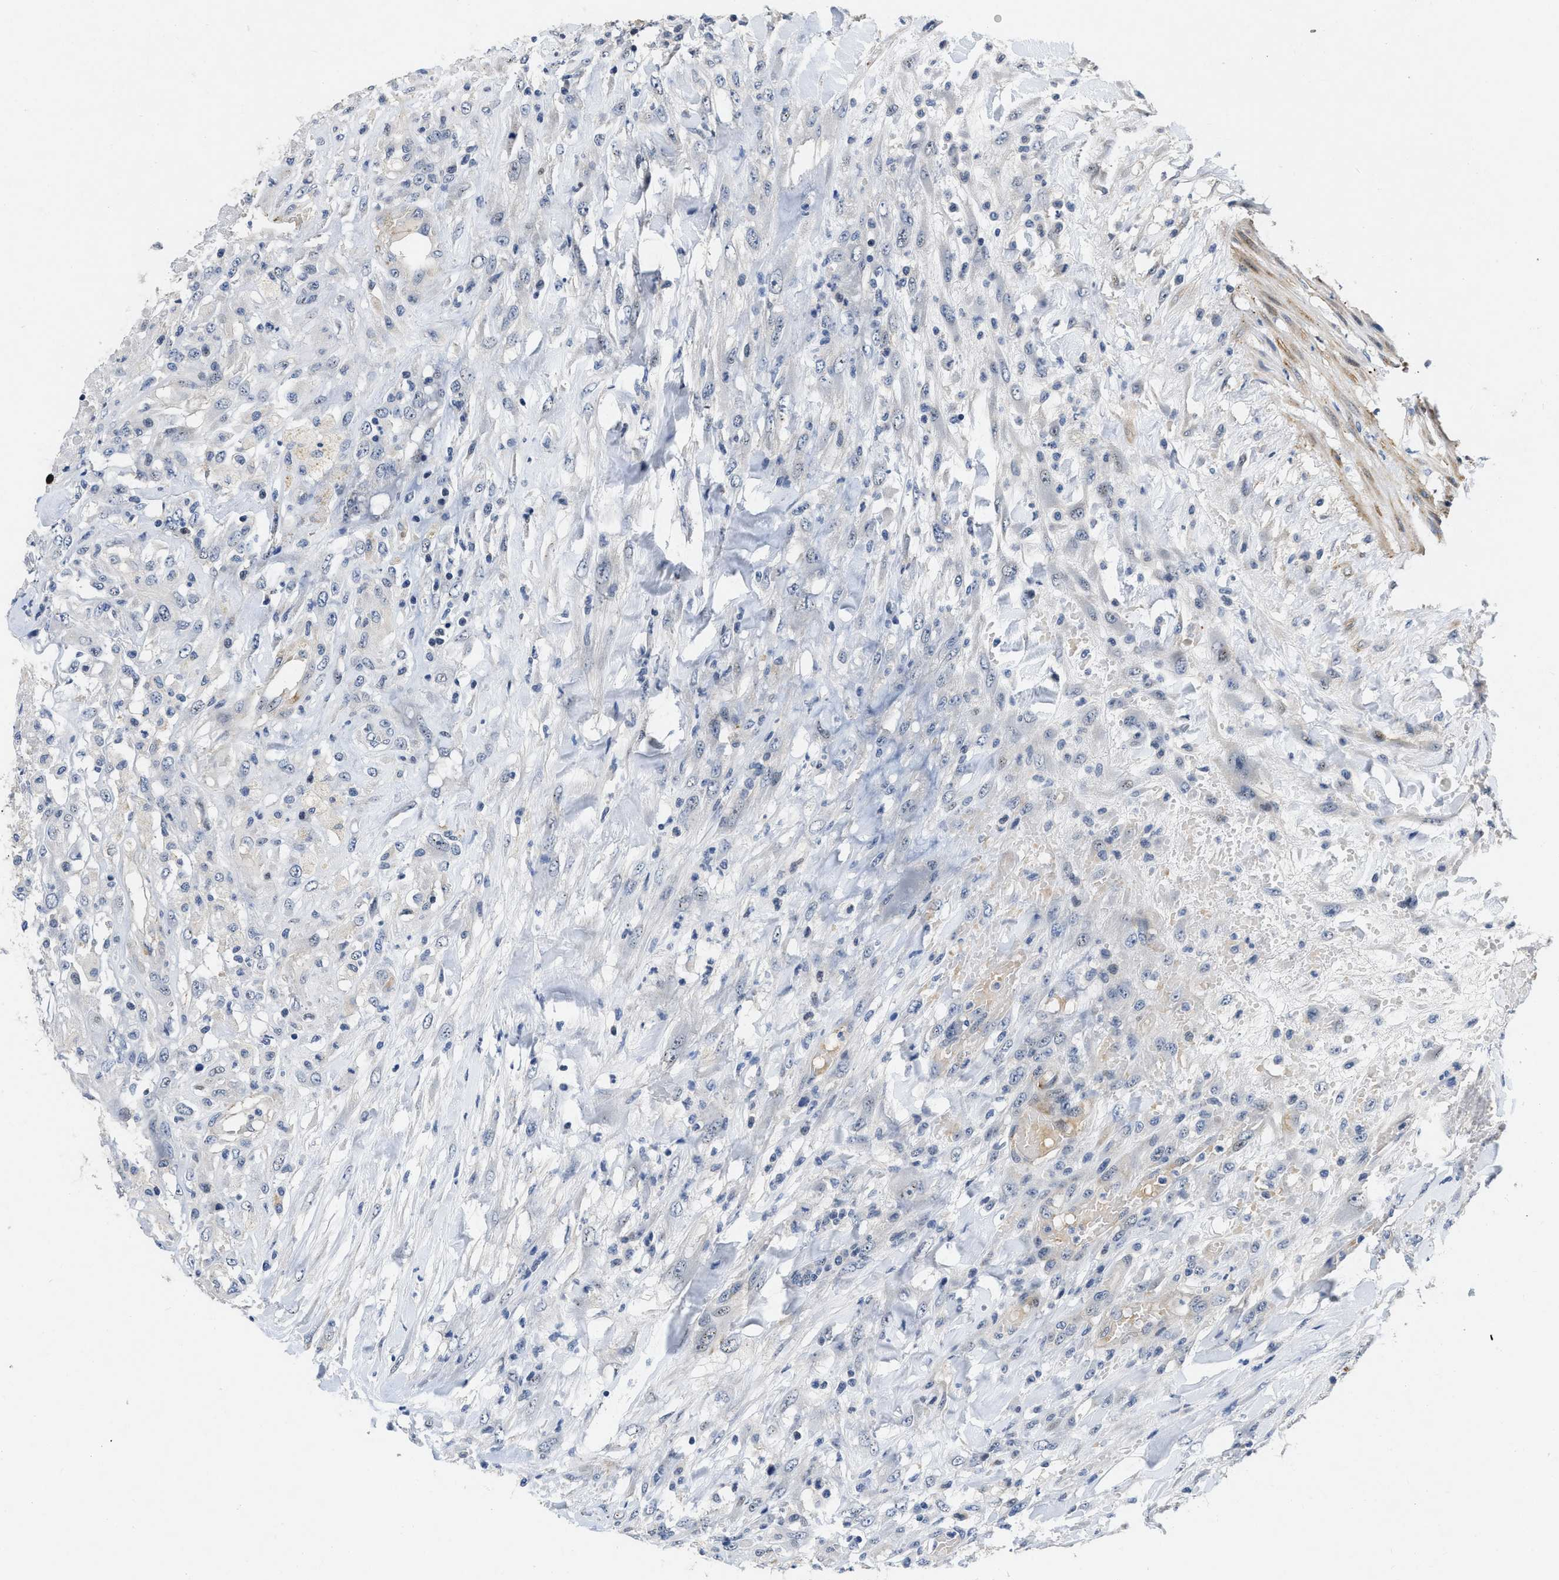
{"staining": {"intensity": "negative", "quantity": "none", "location": "none"}, "tissue": "testis cancer", "cell_type": "Tumor cells", "image_type": "cancer", "snomed": [{"axis": "morphology", "description": "Seminoma, NOS"}, {"axis": "topography", "description": "Testis"}], "caption": "A photomicrograph of testis cancer (seminoma) stained for a protein shows no brown staining in tumor cells.", "gene": "VIP", "patient": {"sex": "male", "age": 59}}